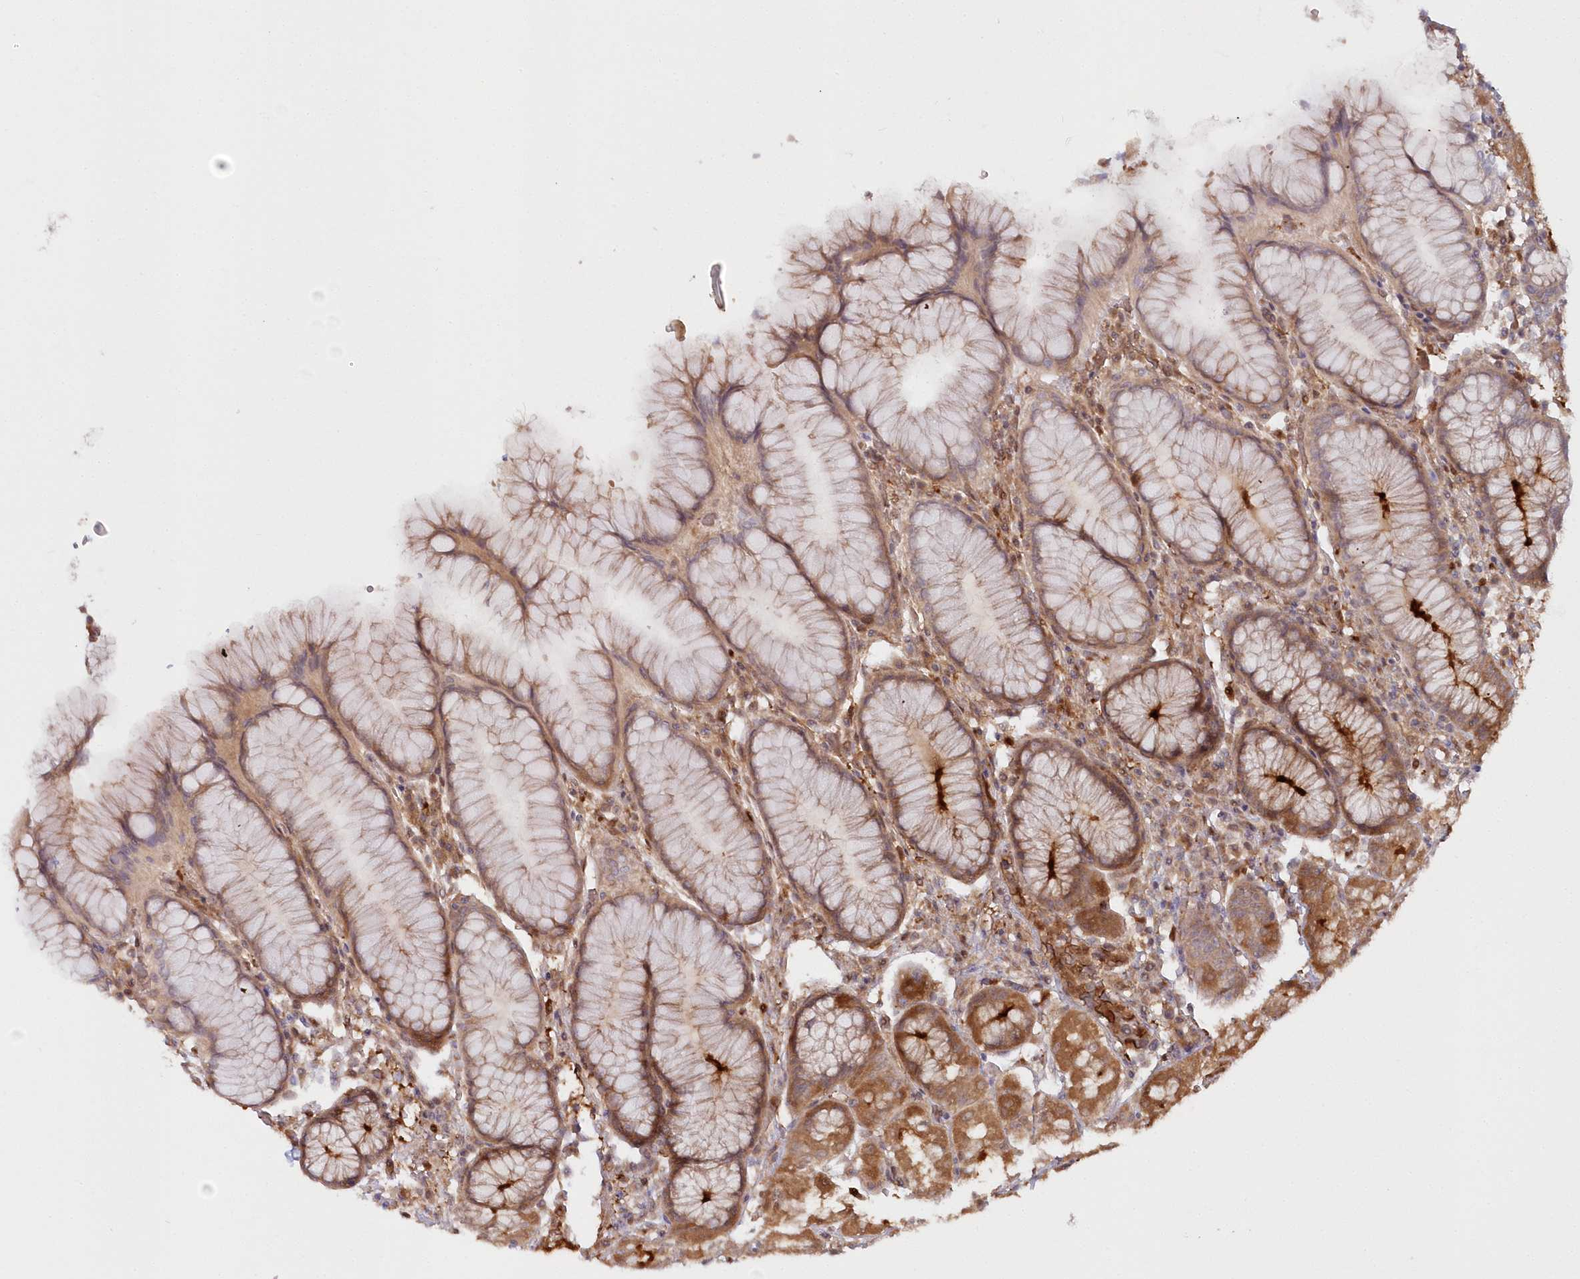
{"staining": {"intensity": "strong", "quantity": "25%-75%", "location": "cytoplasmic/membranous"}, "tissue": "stomach", "cell_type": "Glandular cells", "image_type": "normal", "snomed": [{"axis": "morphology", "description": "Normal tissue, NOS"}, {"axis": "topography", "description": "Stomach, lower"}], "caption": "A high-resolution image shows immunohistochemistry staining of unremarkable stomach, which demonstrates strong cytoplasmic/membranous staining in approximately 25%-75% of glandular cells. The staining was performed using DAB to visualize the protein expression in brown, while the nuclei were stained in blue with hematoxylin (Magnification: 20x).", "gene": "GBE1", "patient": {"sex": "female", "age": 56}}